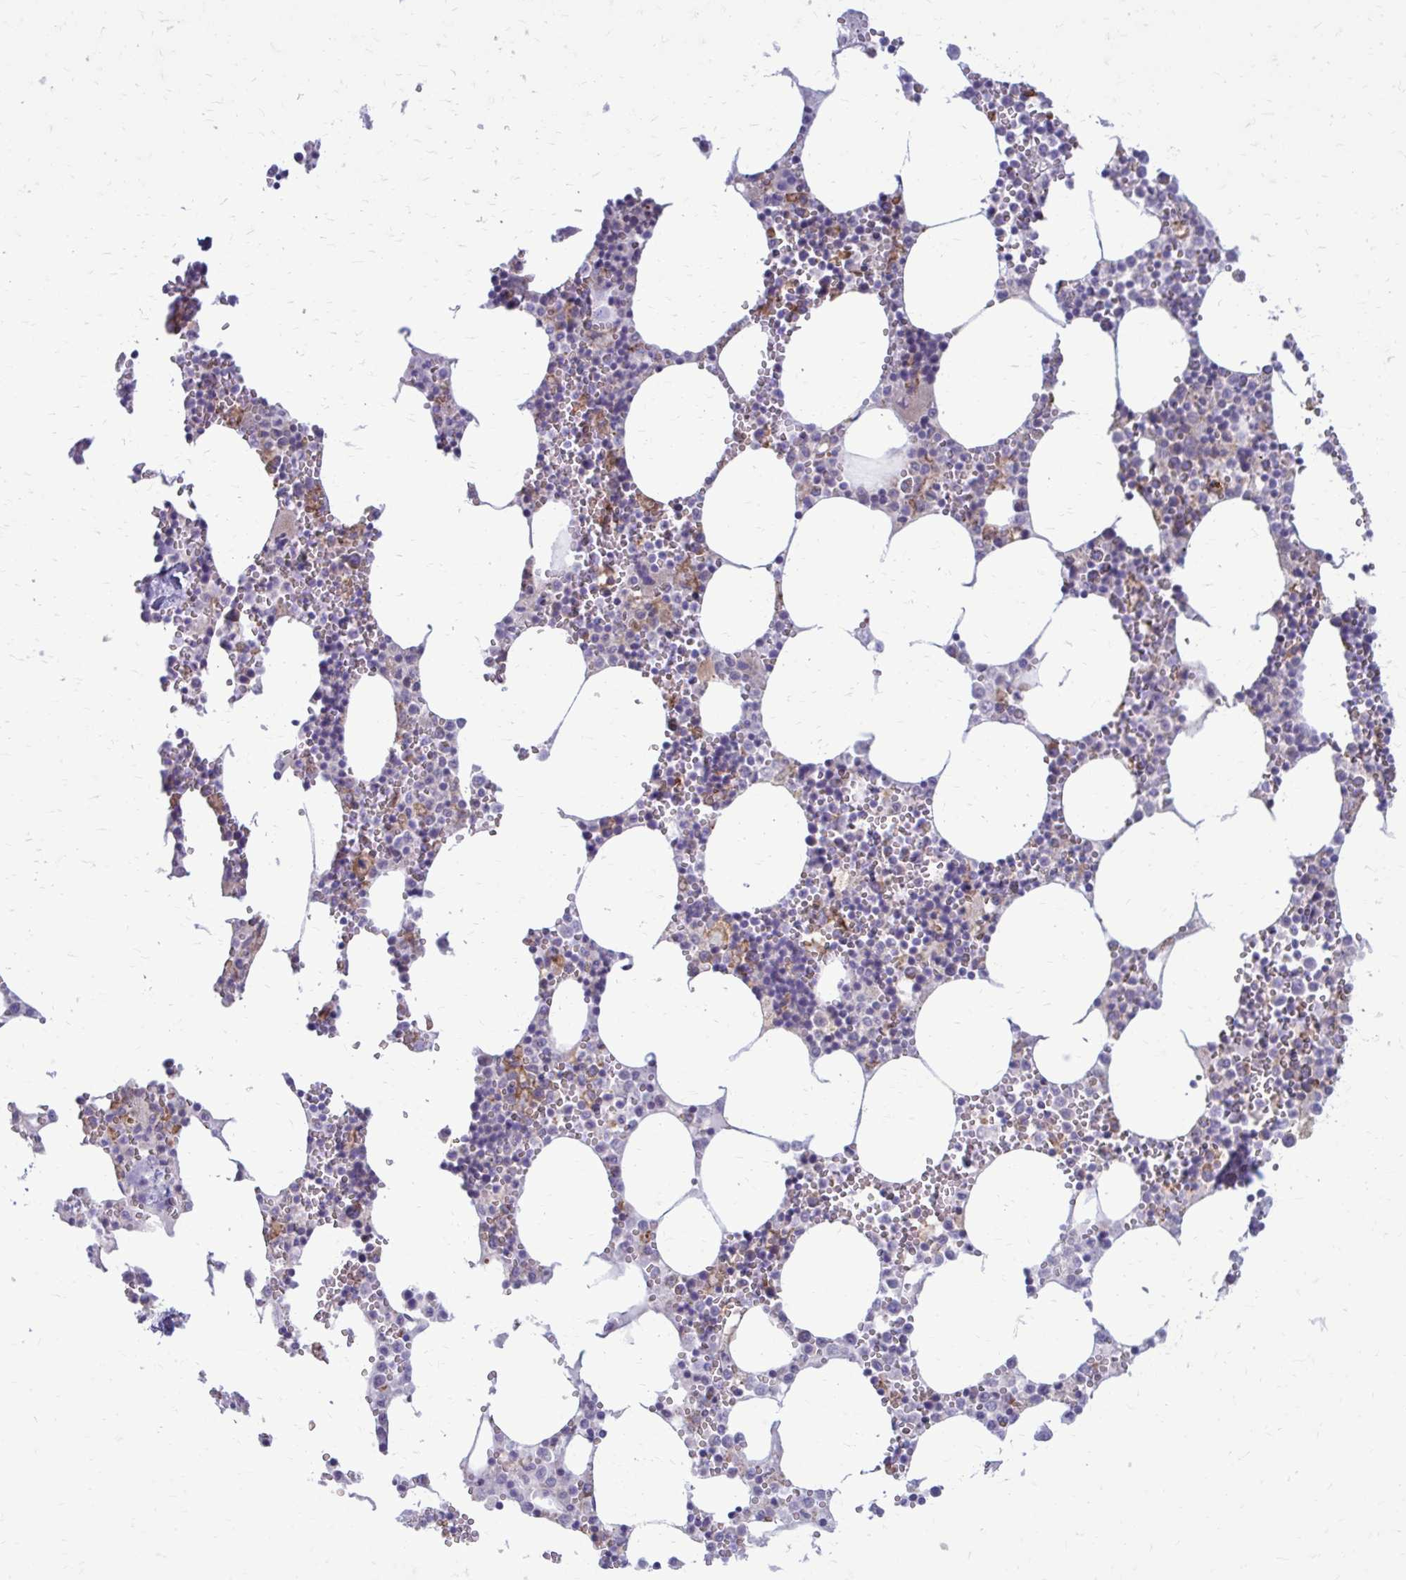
{"staining": {"intensity": "moderate", "quantity": "<25%", "location": "cytoplasmic/membranous"}, "tissue": "bone marrow", "cell_type": "Hematopoietic cells", "image_type": "normal", "snomed": [{"axis": "morphology", "description": "Normal tissue, NOS"}, {"axis": "topography", "description": "Bone marrow"}], "caption": "Immunohistochemistry (IHC) staining of unremarkable bone marrow, which exhibits low levels of moderate cytoplasmic/membranous positivity in about <25% of hematopoietic cells indicating moderate cytoplasmic/membranous protein staining. The staining was performed using DAB (3,3'-diaminobenzidine) (brown) for protein detection and nuclei were counterstained in hematoxylin (blue).", "gene": "CLTA", "patient": {"sex": "male", "age": 54}}